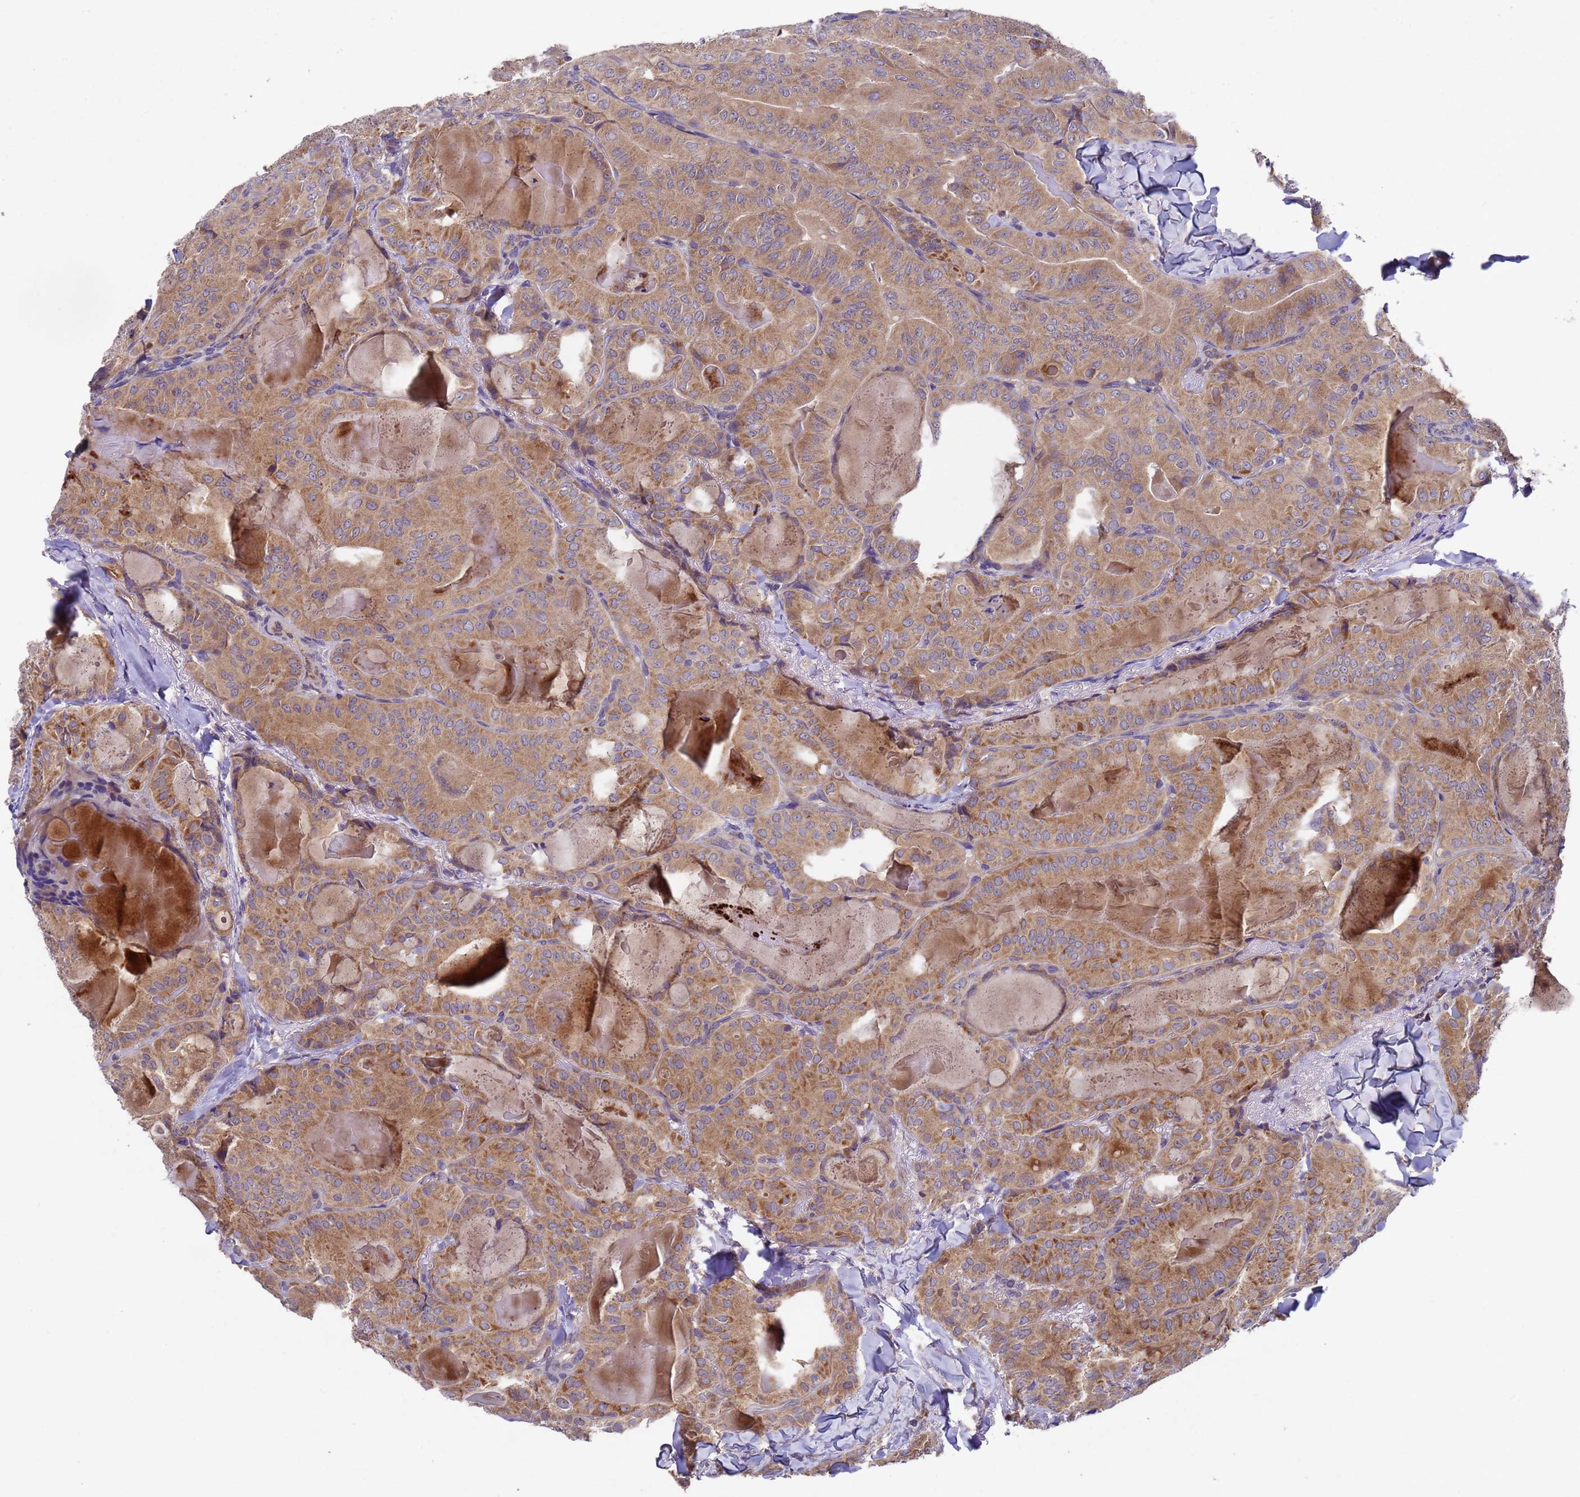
{"staining": {"intensity": "moderate", "quantity": ">75%", "location": "cytoplasmic/membranous"}, "tissue": "thyroid cancer", "cell_type": "Tumor cells", "image_type": "cancer", "snomed": [{"axis": "morphology", "description": "Papillary adenocarcinoma, NOS"}, {"axis": "topography", "description": "Thyroid gland"}], "caption": "This is a histology image of IHC staining of papillary adenocarcinoma (thyroid), which shows moderate positivity in the cytoplasmic/membranous of tumor cells.", "gene": "DCAF12L2", "patient": {"sex": "female", "age": 68}}